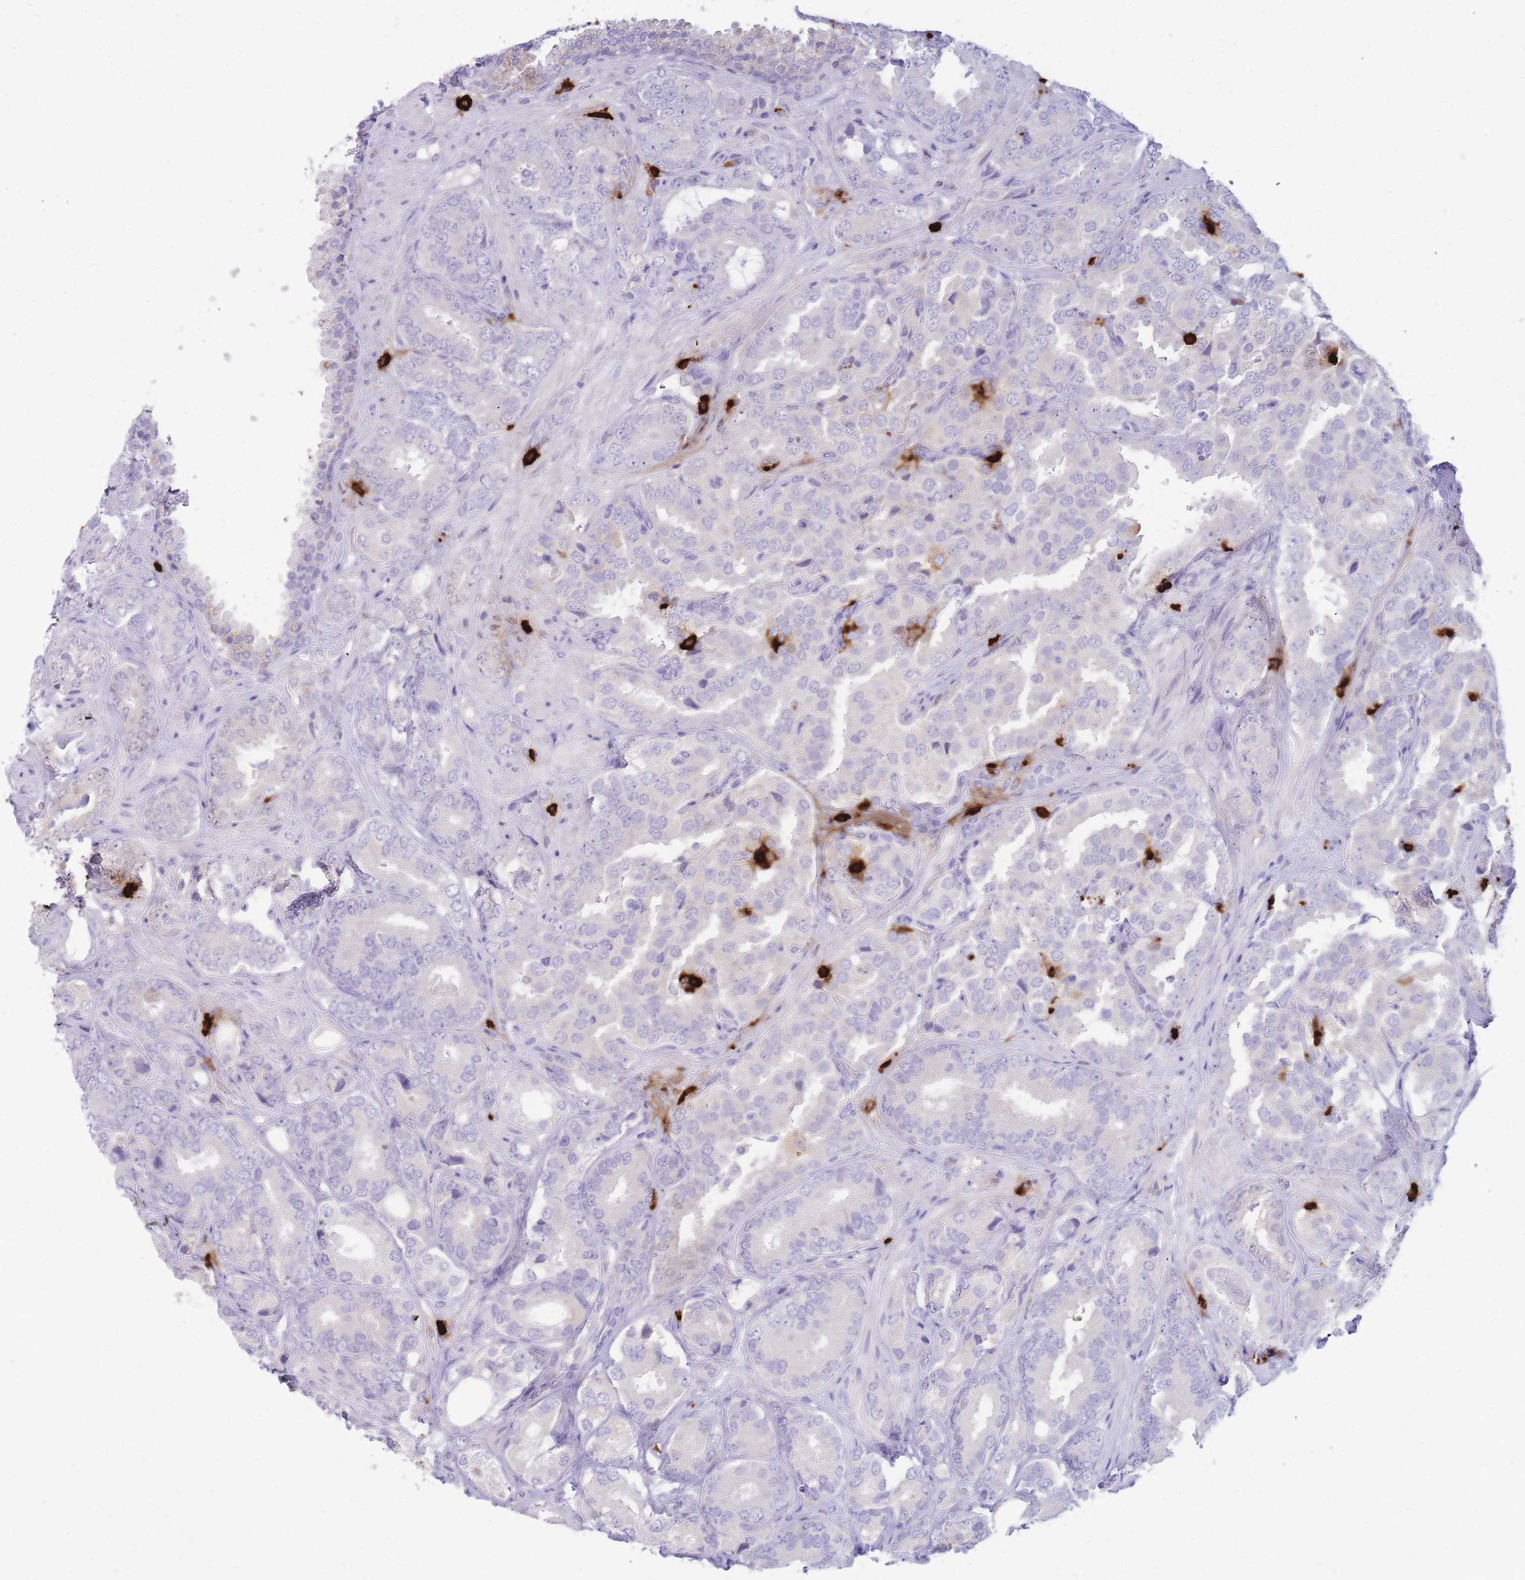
{"staining": {"intensity": "negative", "quantity": "none", "location": "none"}, "tissue": "prostate cancer", "cell_type": "Tumor cells", "image_type": "cancer", "snomed": [{"axis": "morphology", "description": "Adenocarcinoma, High grade"}, {"axis": "topography", "description": "Prostate"}], "caption": "An immunohistochemistry photomicrograph of prostate cancer (high-grade adenocarcinoma) is shown. There is no staining in tumor cells of prostate cancer (high-grade adenocarcinoma). (Stains: DAB (3,3'-diaminobenzidine) immunohistochemistry (IHC) with hematoxylin counter stain, Microscopy: brightfield microscopy at high magnification).", "gene": "TPSAB1", "patient": {"sex": "male", "age": 71}}